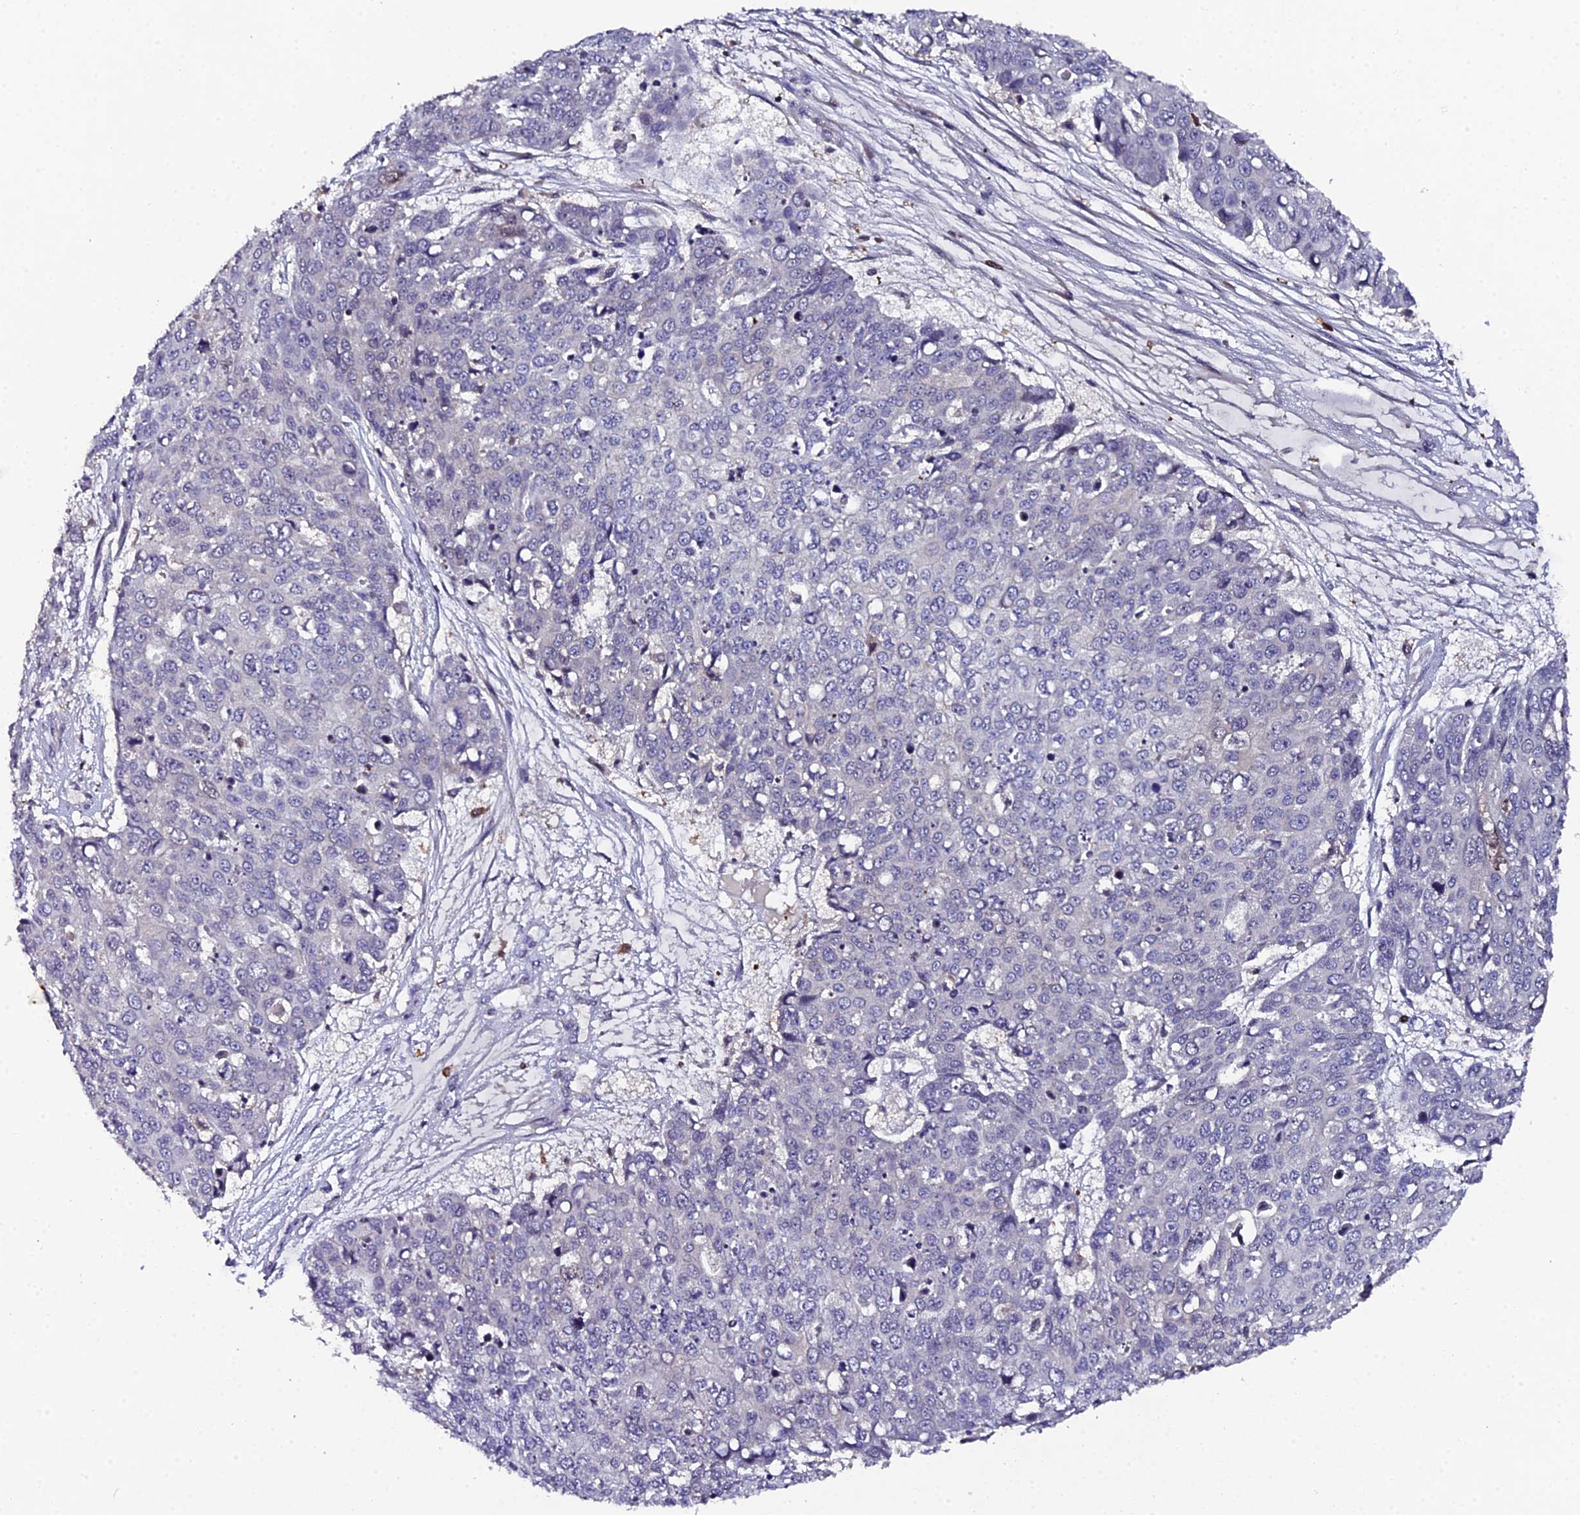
{"staining": {"intensity": "negative", "quantity": "none", "location": "none"}, "tissue": "skin cancer", "cell_type": "Tumor cells", "image_type": "cancer", "snomed": [{"axis": "morphology", "description": "Squamous cell carcinoma, NOS"}, {"axis": "topography", "description": "Skin"}], "caption": "Immunohistochemistry (IHC) micrograph of squamous cell carcinoma (skin) stained for a protein (brown), which displays no positivity in tumor cells.", "gene": "GALK2", "patient": {"sex": "male", "age": 71}}